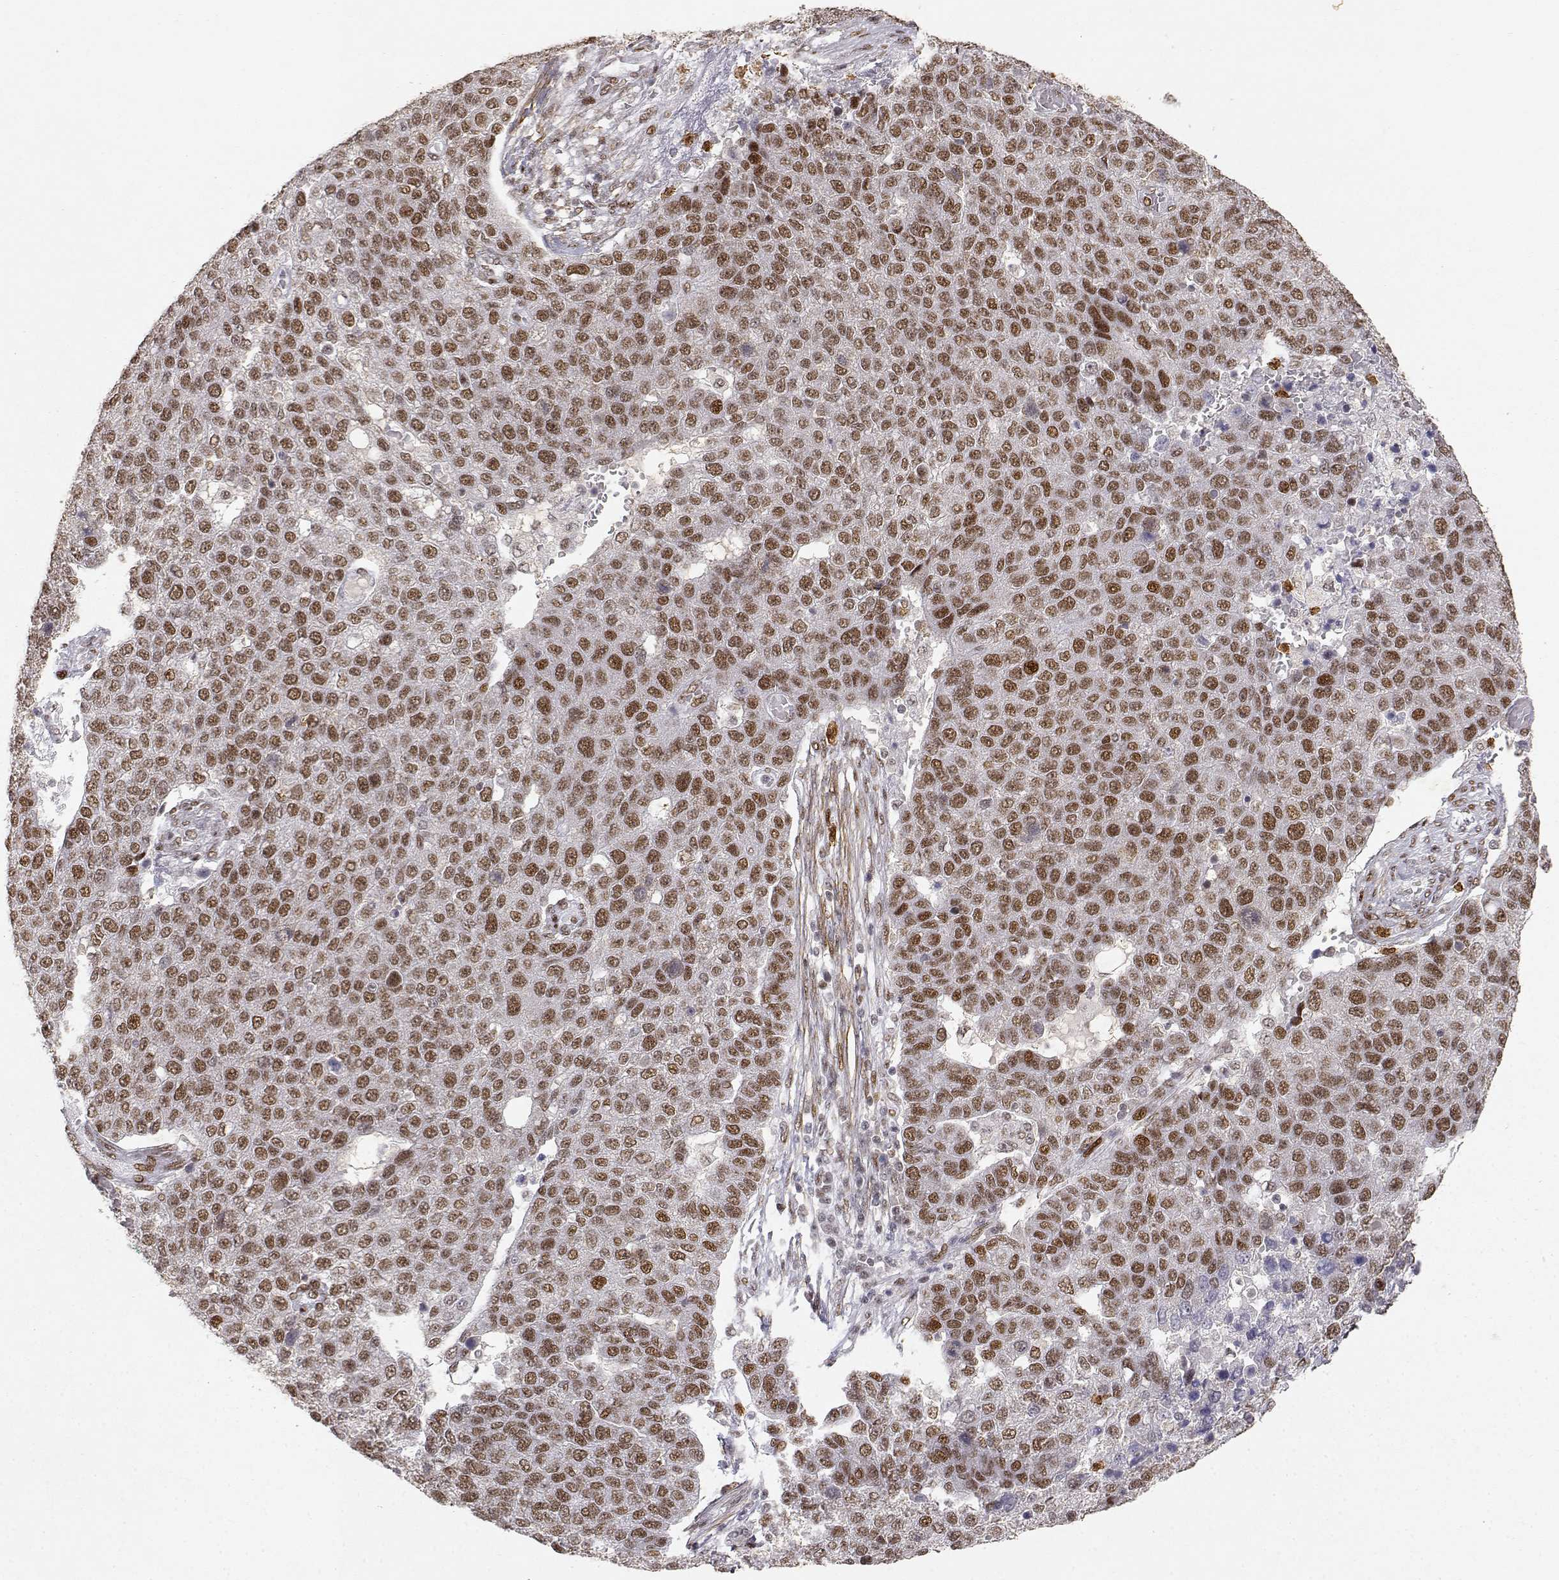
{"staining": {"intensity": "moderate", "quantity": ">75%", "location": "nuclear"}, "tissue": "pancreatic cancer", "cell_type": "Tumor cells", "image_type": "cancer", "snomed": [{"axis": "morphology", "description": "Adenocarcinoma, NOS"}, {"axis": "topography", "description": "Pancreas"}], "caption": "This photomicrograph exhibits immunohistochemistry (IHC) staining of human pancreatic cancer, with medium moderate nuclear positivity in approximately >75% of tumor cells.", "gene": "RSF1", "patient": {"sex": "female", "age": 61}}